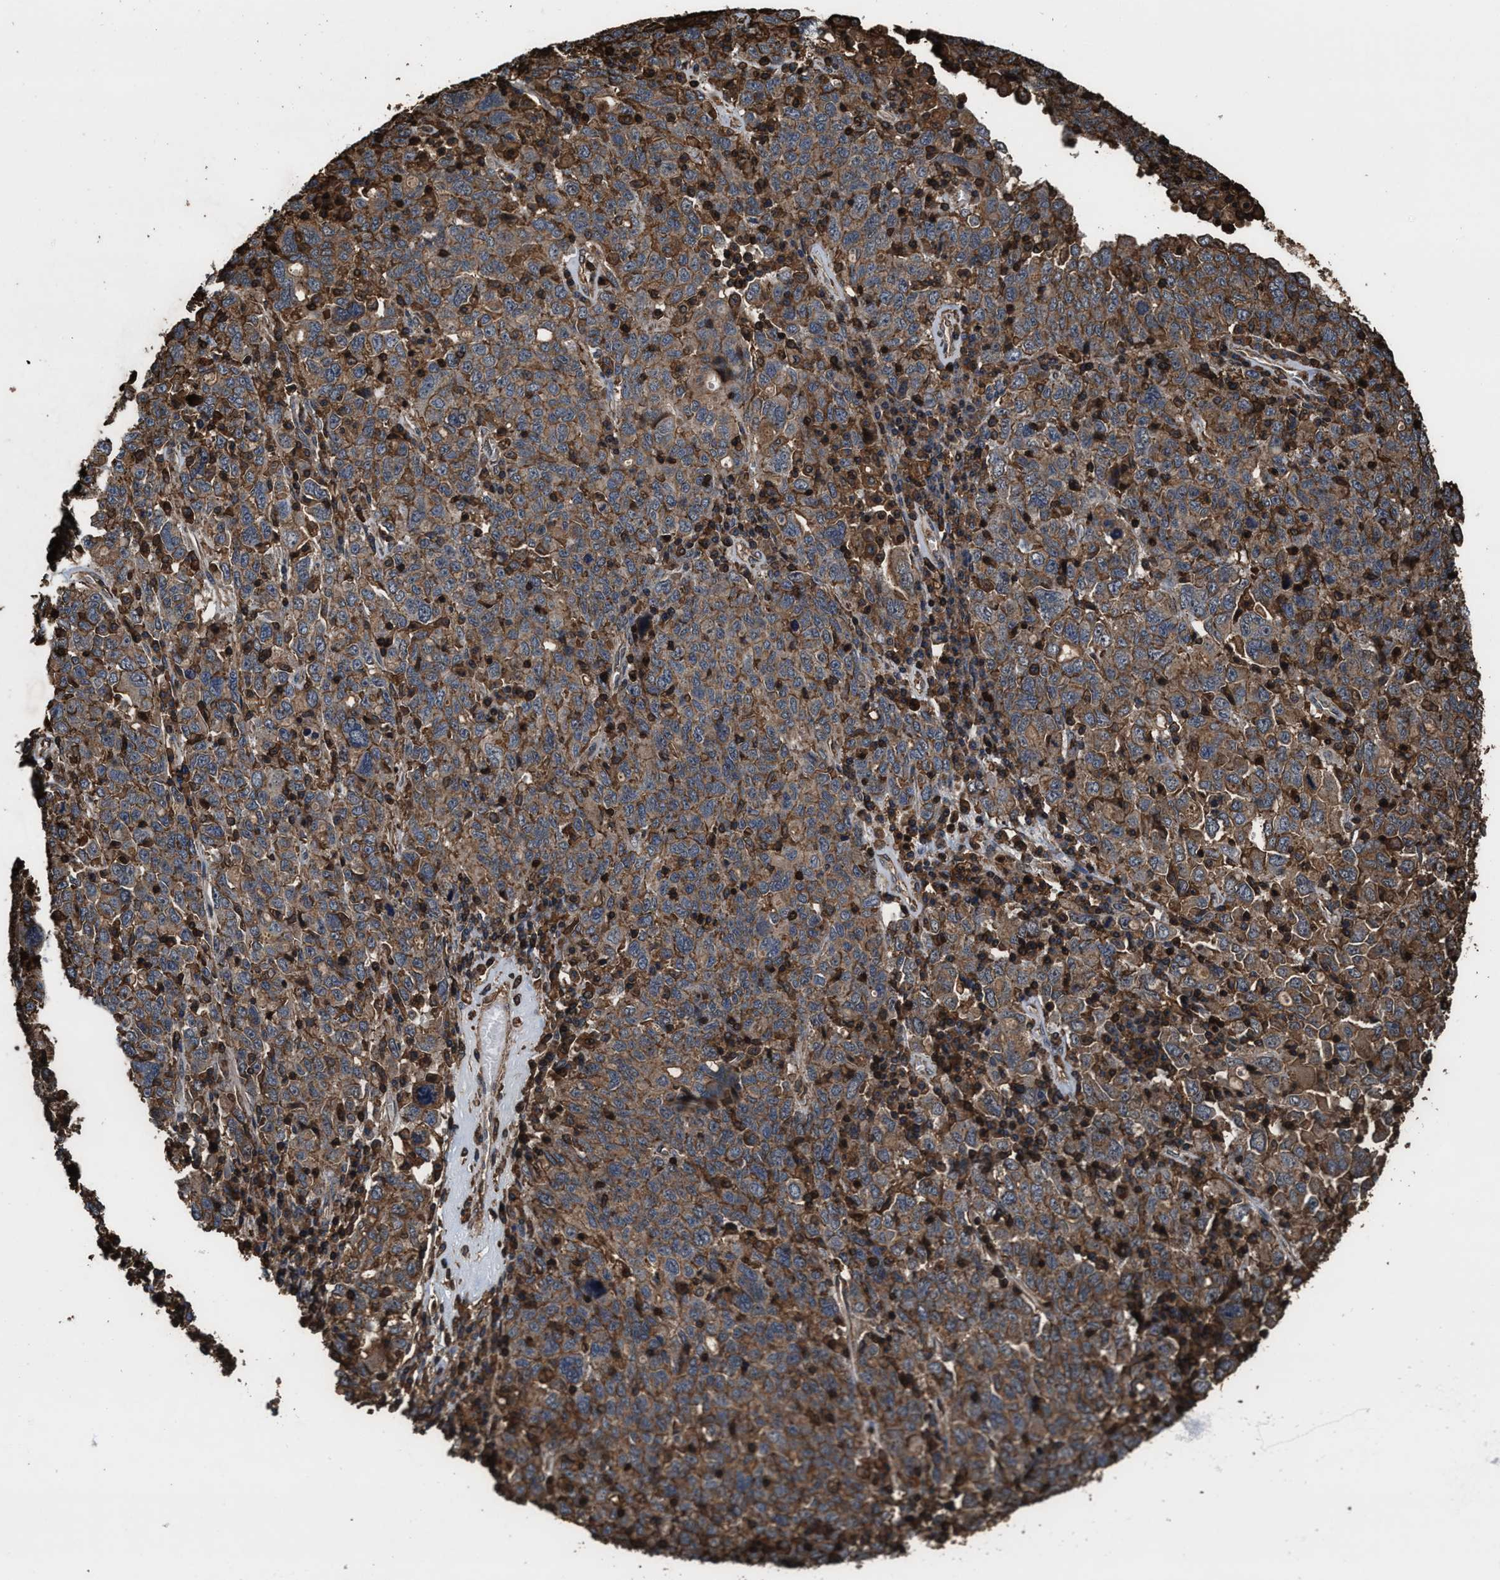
{"staining": {"intensity": "moderate", "quantity": ">75%", "location": "cytoplasmic/membranous"}, "tissue": "ovarian cancer", "cell_type": "Tumor cells", "image_type": "cancer", "snomed": [{"axis": "morphology", "description": "Carcinoma, endometroid"}, {"axis": "topography", "description": "Ovary"}], "caption": "Ovarian endometroid carcinoma stained for a protein exhibits moderate cytoplasmic/membranous positivity in tumor cells.", "gene": "KBTBD2", "patient": {"sex": "female", "age": 62}}